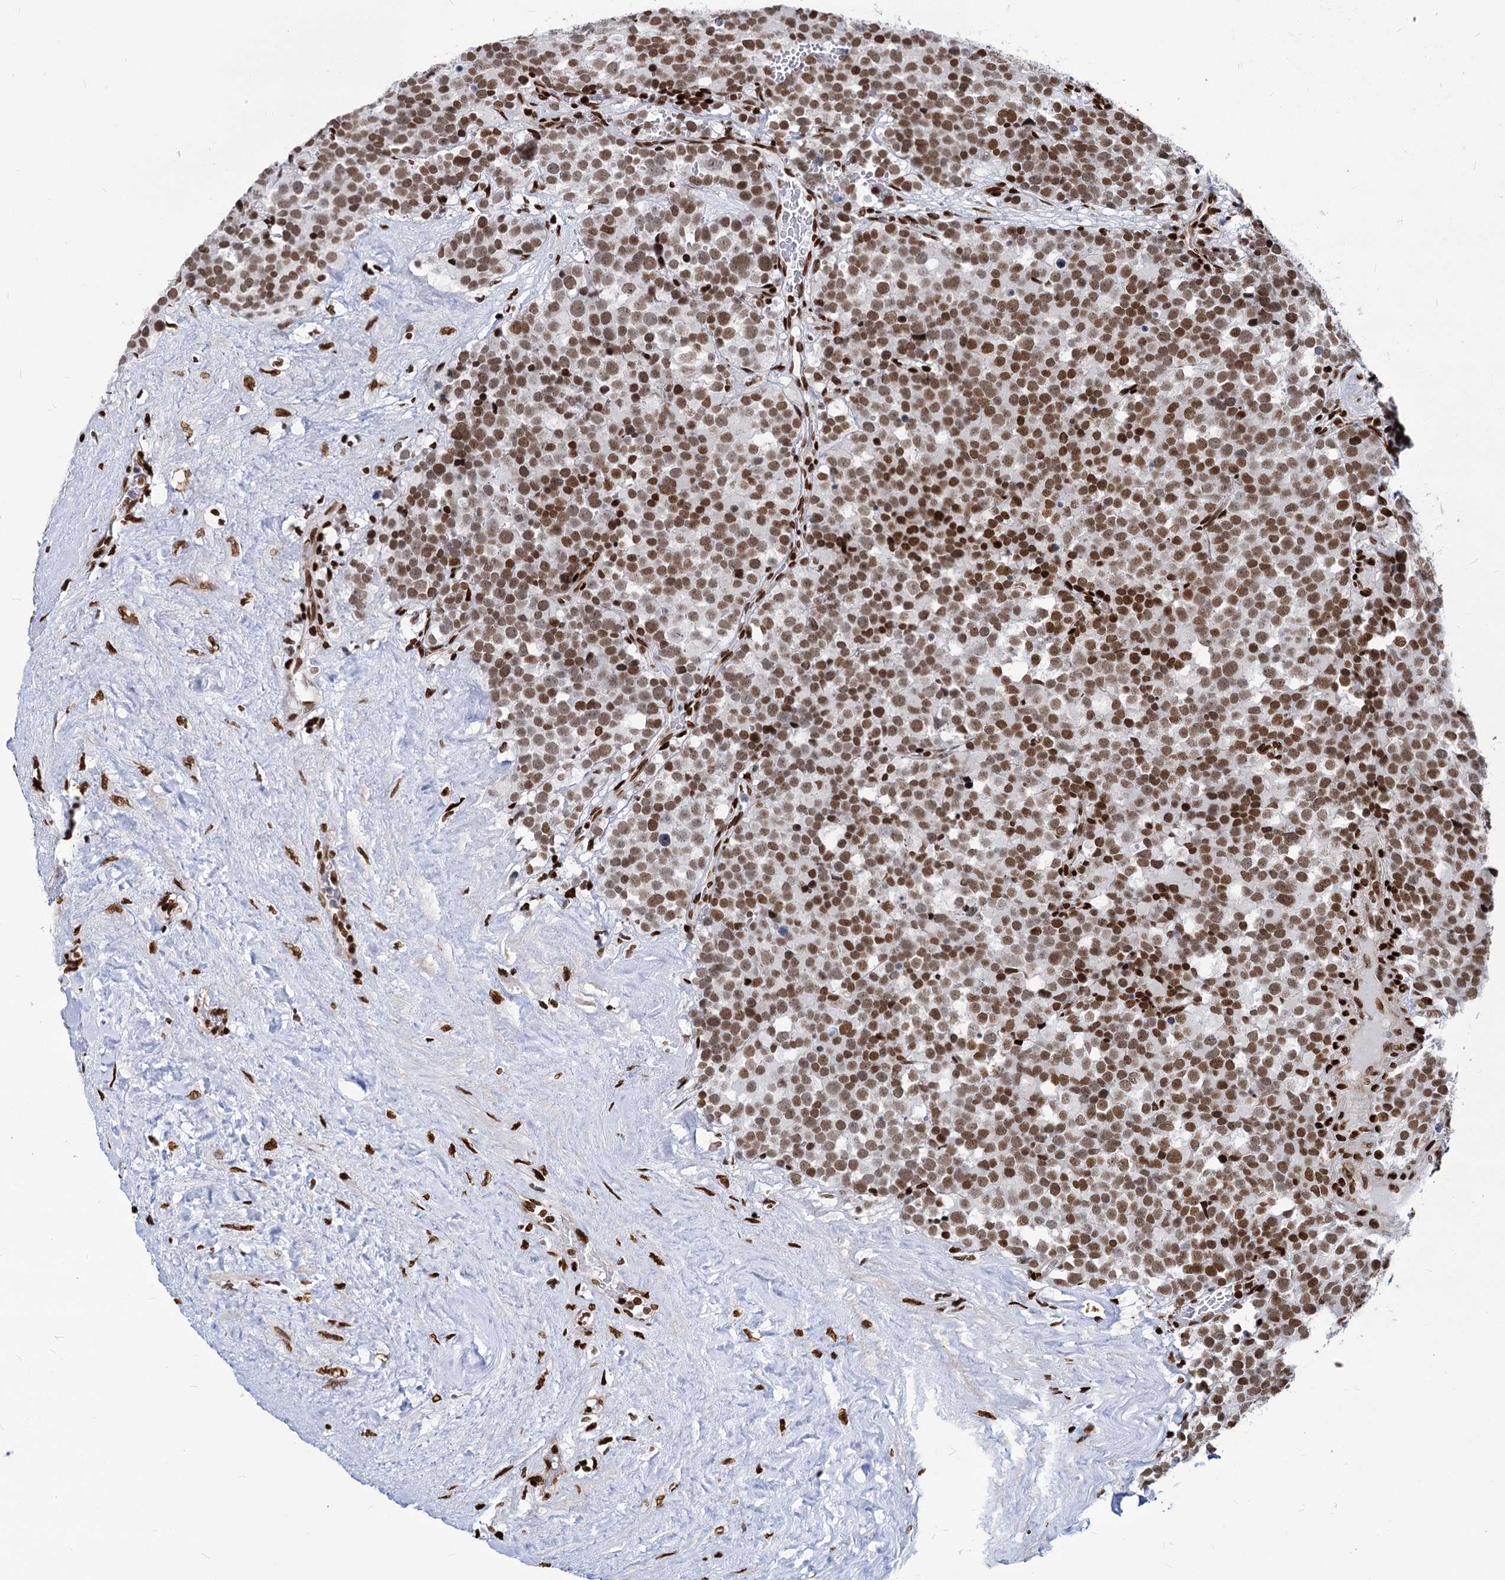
{"staining": {"intensity": "moderate", "quantity": ">75%", "location": "nuclear"}, "tissue": "testis cancer", "cell_type": "Tumor cells", "image_type": "cancer", "snomed": [{"axis": "morphology", "description": "Seminoma, NOS"}, {"axis": "topography", "description": "Testis"}], "caption": "Immunohistochemistry micrograph of neoplastic tissue: human testis cancer (seminoma) stained using IHC exhibits medium levels of moderate protein expression localized specifically in the nuclear of tumor cells, appearing as a nuclear brown color.", "gene": "MECP2", "patient": {"sex": "male", "age": 71}}